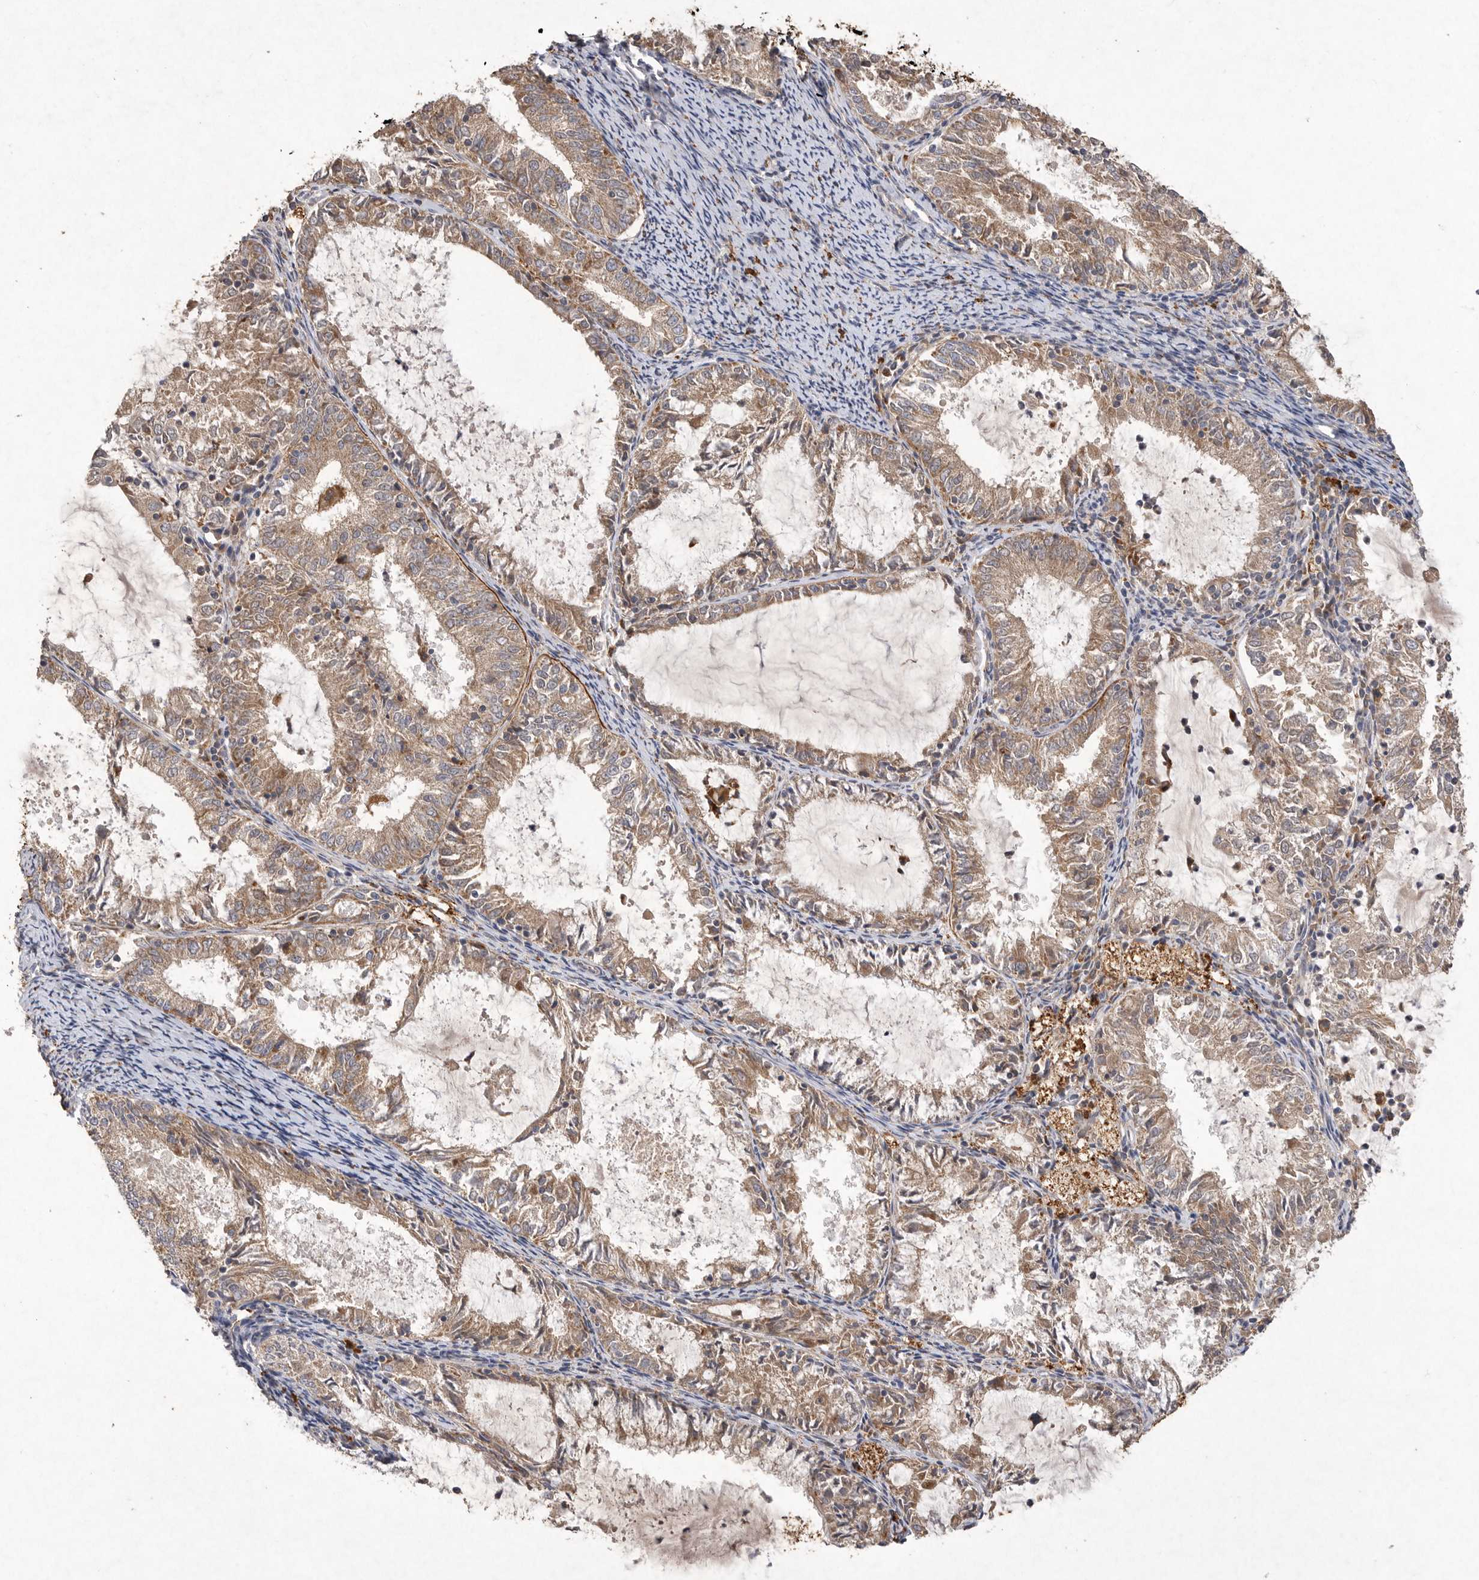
{"staining": {"intensity": "moderate", "quantity": ">75%", "location": "cytoplasmic/membranous"}, "tissue": "endometrial cancer", "cell_type": "Tumor cells", "image_type": "cancer", "snomed": [{"axis": "morphology", "description": "Adenocarcinoma, NOS"}, {"axis": "topography", "description": "Endometrium"}], "caption": "Immunohistochemical staining of endometrial cancer (adenocarcinoma) demonstrates medium levels of moderate cytoplasmic/membranous staining in approximately >75% of tumor cells.", "gene": "MRPL41", "patient": {"sex": "female", "age": 57}}